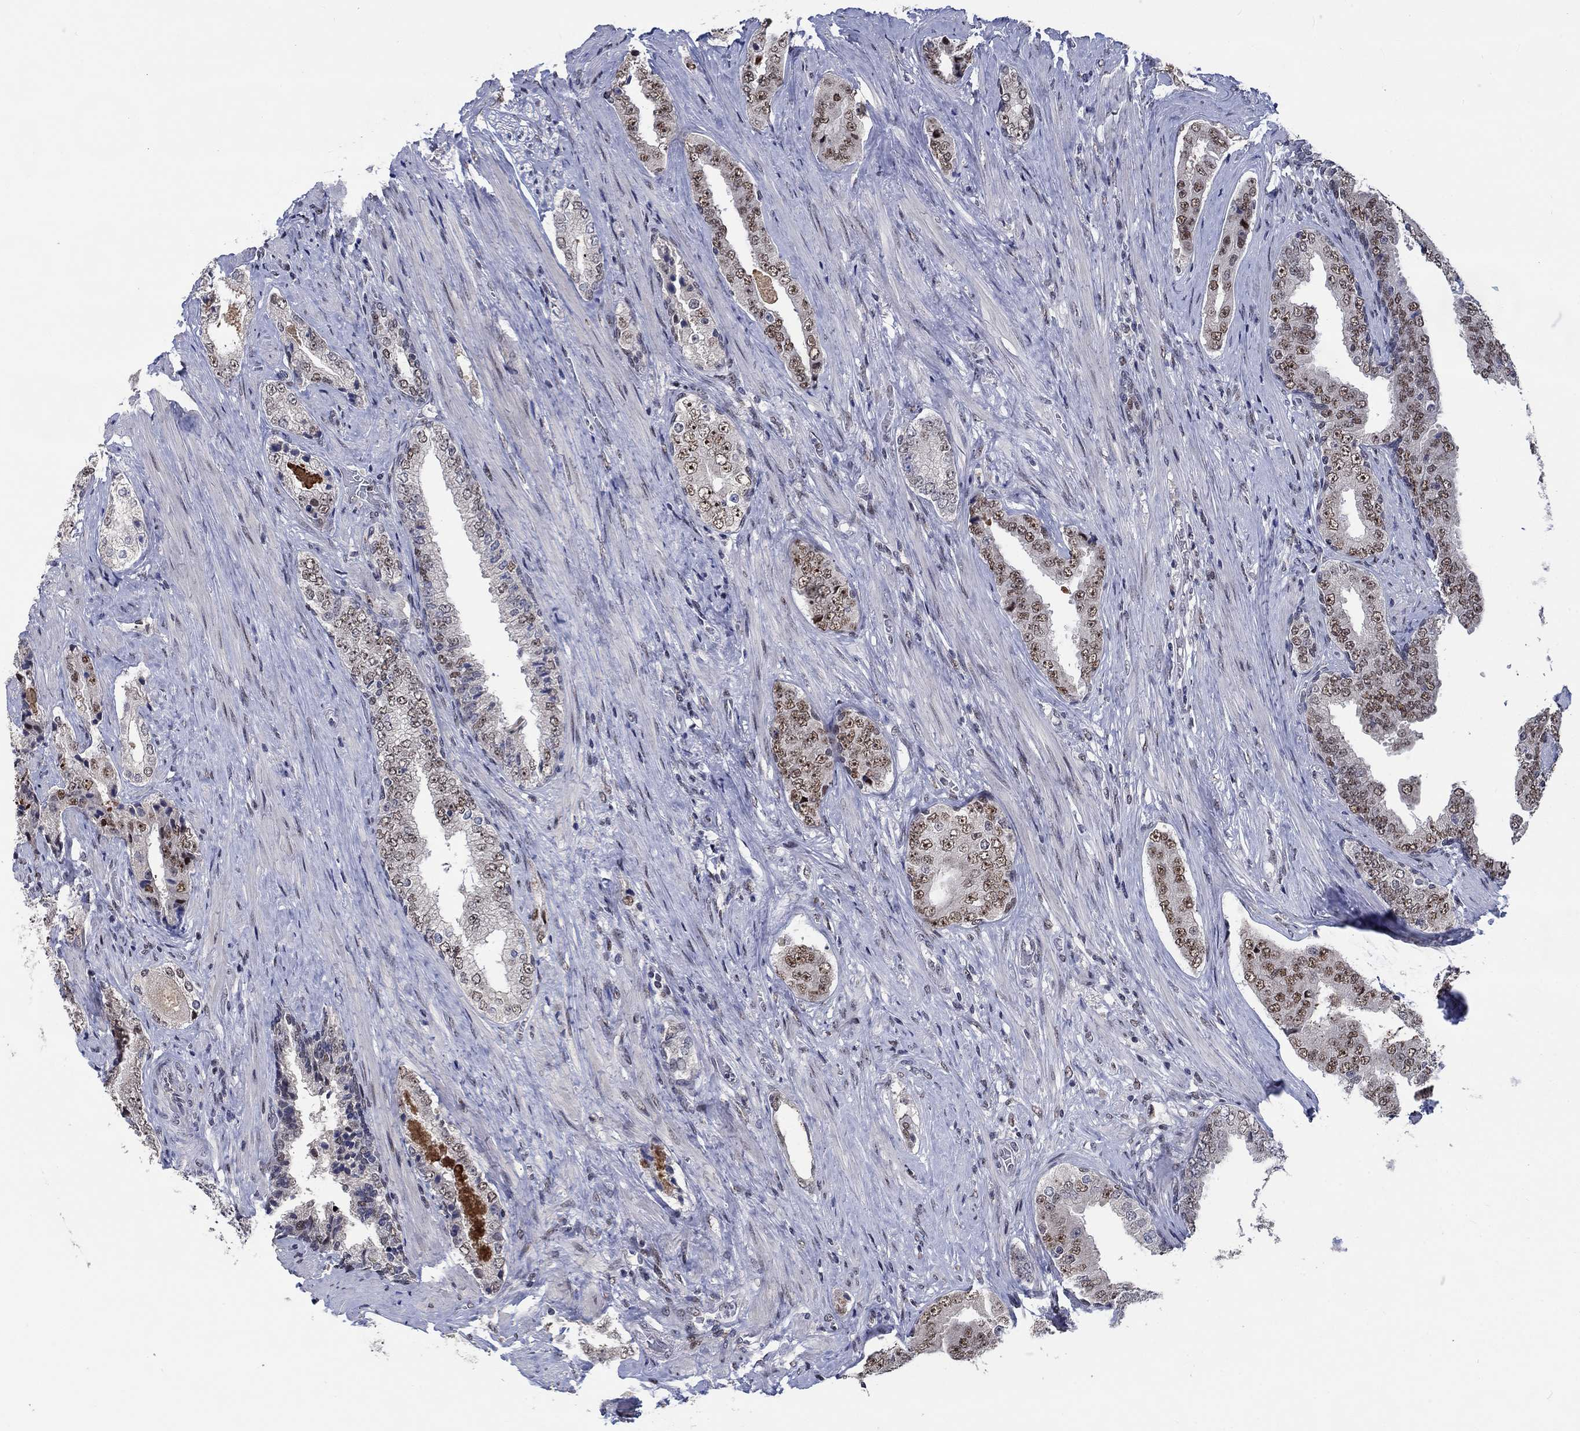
{"staining": {"intensity": "strong", "quantity": "25%-75%", "location": "nuclear"}, "tissue": "prostate cancer", "cell_type": "Tumor cells", "image_type": "cancer", "snomed": [{"axis": "morphology", "description": "Adenocarcinoma, Low grade"}, {"axis": "topography", "description": "Prostate and seminal vesicle, NOS"}], "caption": "This is an image of immunohistochemistry staining of prostate cancer, which shows strong expression in the nuclear of tumor cells.", "gene": "HTN1", "patient": {"sex": "male", "age": 61}}